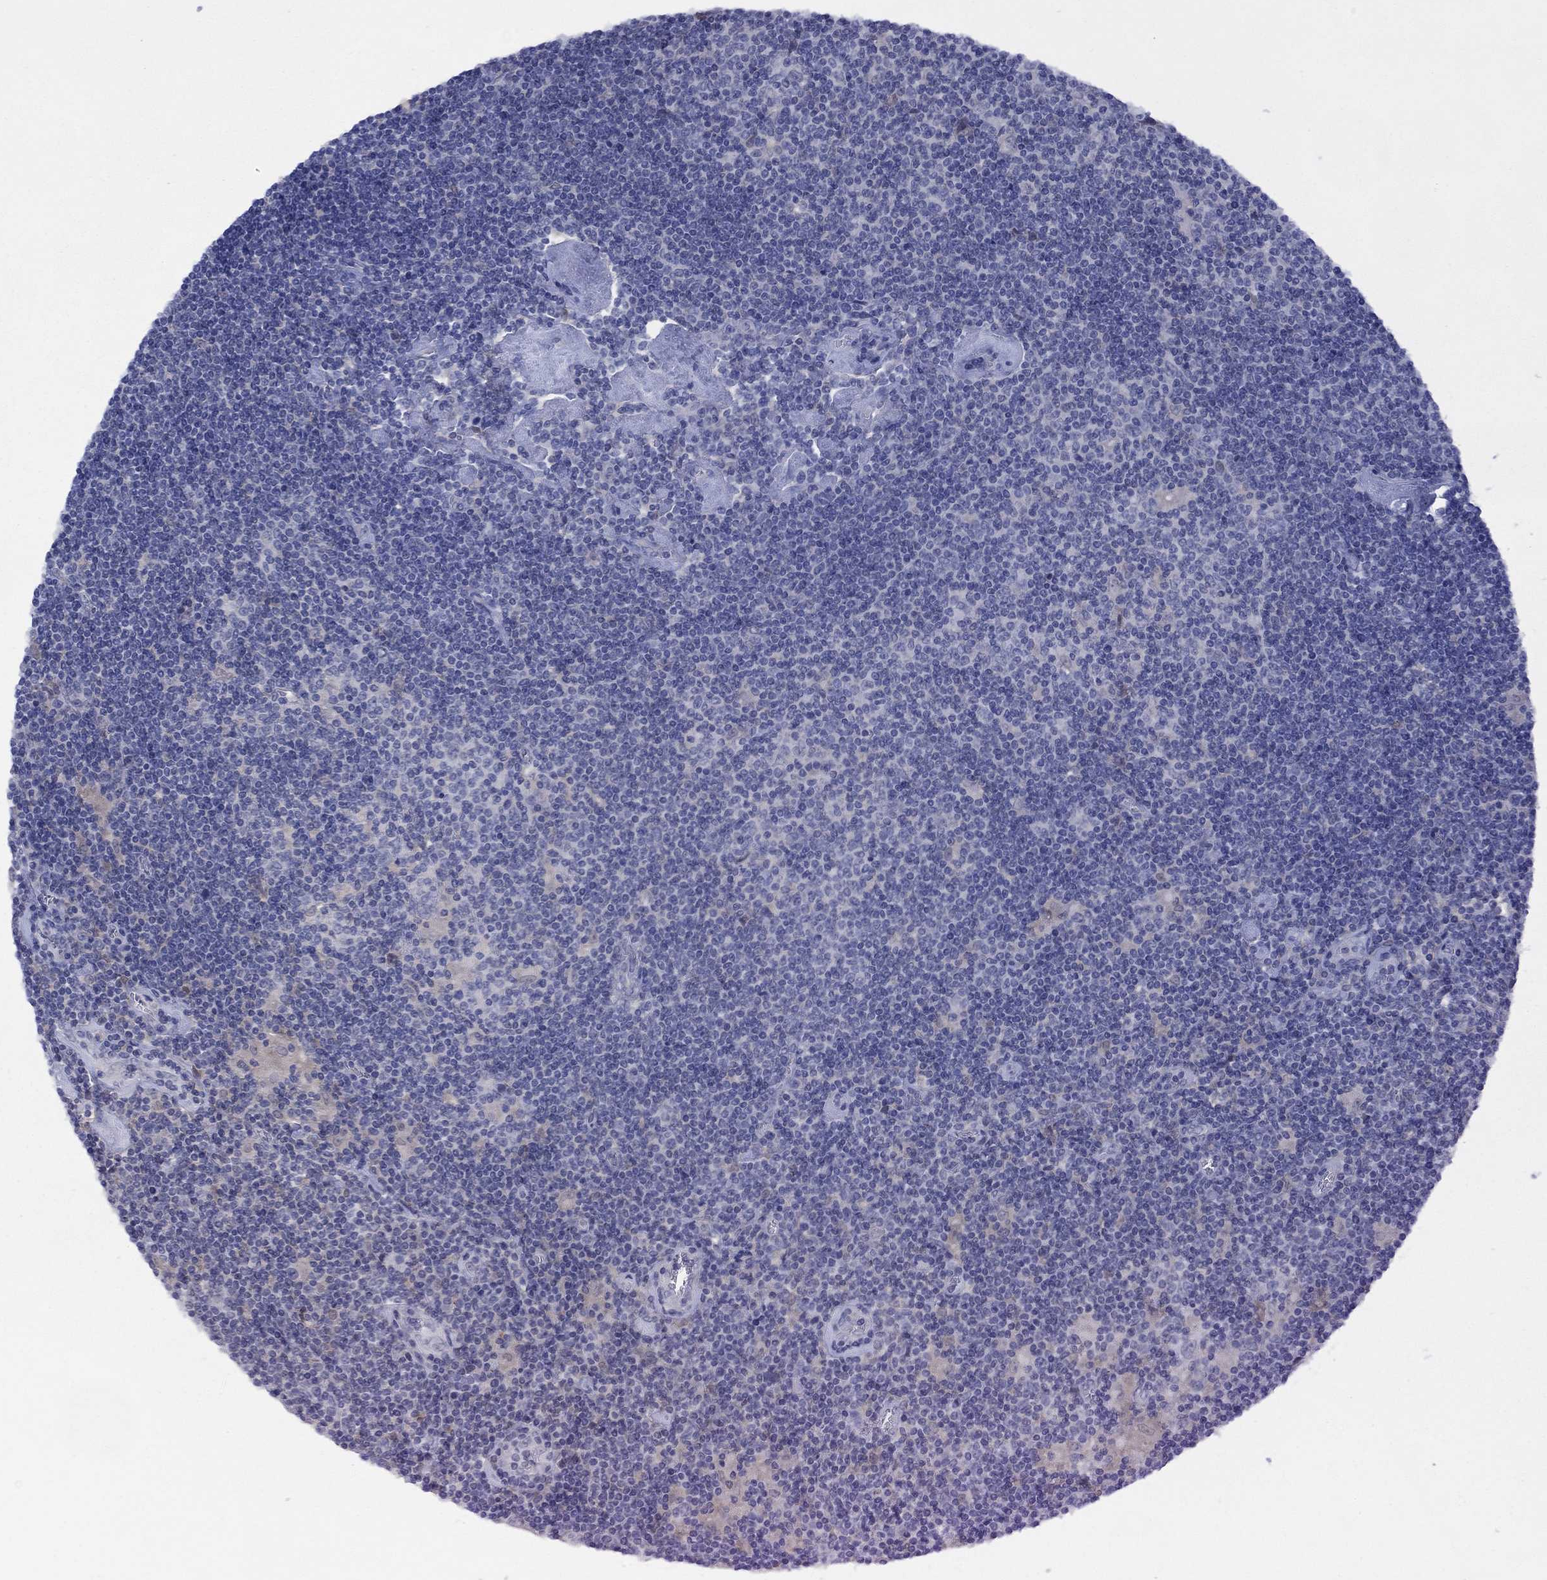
{"staining": {"intensity": "negative", "quantity": "none", "location": "none"}, "tissue": "lymphoma", "cell_type": "Tumor cells", "image_type": "cancer", "snomed": [{"axis": "morphology", "description": "Hodgkin's disease, NOS"}, {"axis": "topography", "description": "Lymph node"}], "caption": "Human lymphoma stained for a protein using immunohistochemistry (IHC) exhibits no positivity in tumor cells.", "gene": "CYP2B6", "patient": {"sex": "male", "age": 40}}